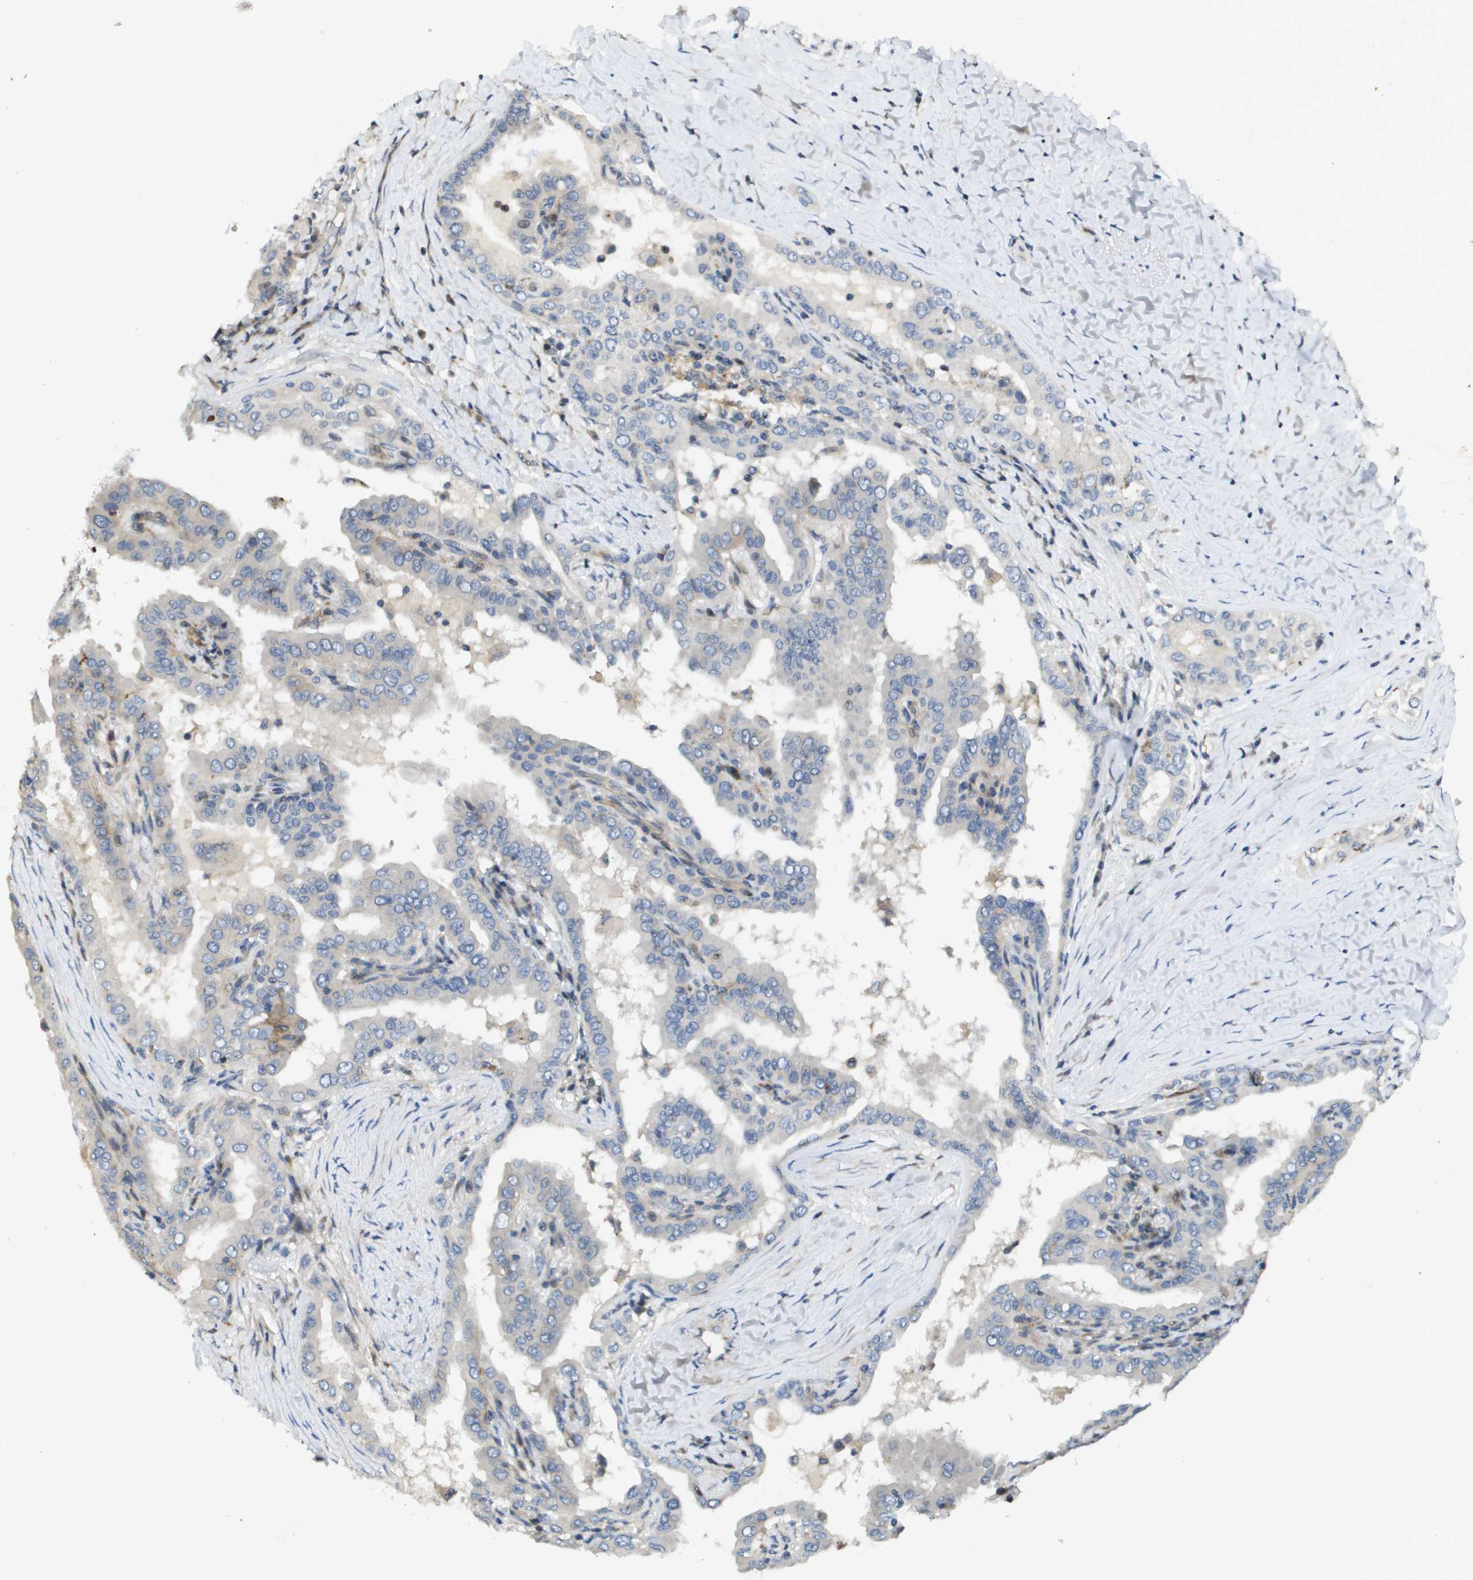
{"staining": {"intensity": "moderate", "quantity": "<25%", "location": "nuclear"}, "tissue": "thyroid cancer", "cell_type": "Tumor cells", "image_type": "cancer", "snomed": [{"axis": "morphology", "description": "Papillary adenocarcinoma, NOS"}, {"axis": "topography", "description": "Thyroid gland"}], "caption": "Moderate nuclear positivity for a protein is identified in approximately <25% of tumor cells of thyroid cancer using immunohistochemistry.", "gene": "SCN4B", "patient": {"sex": "male", "age": 33}}